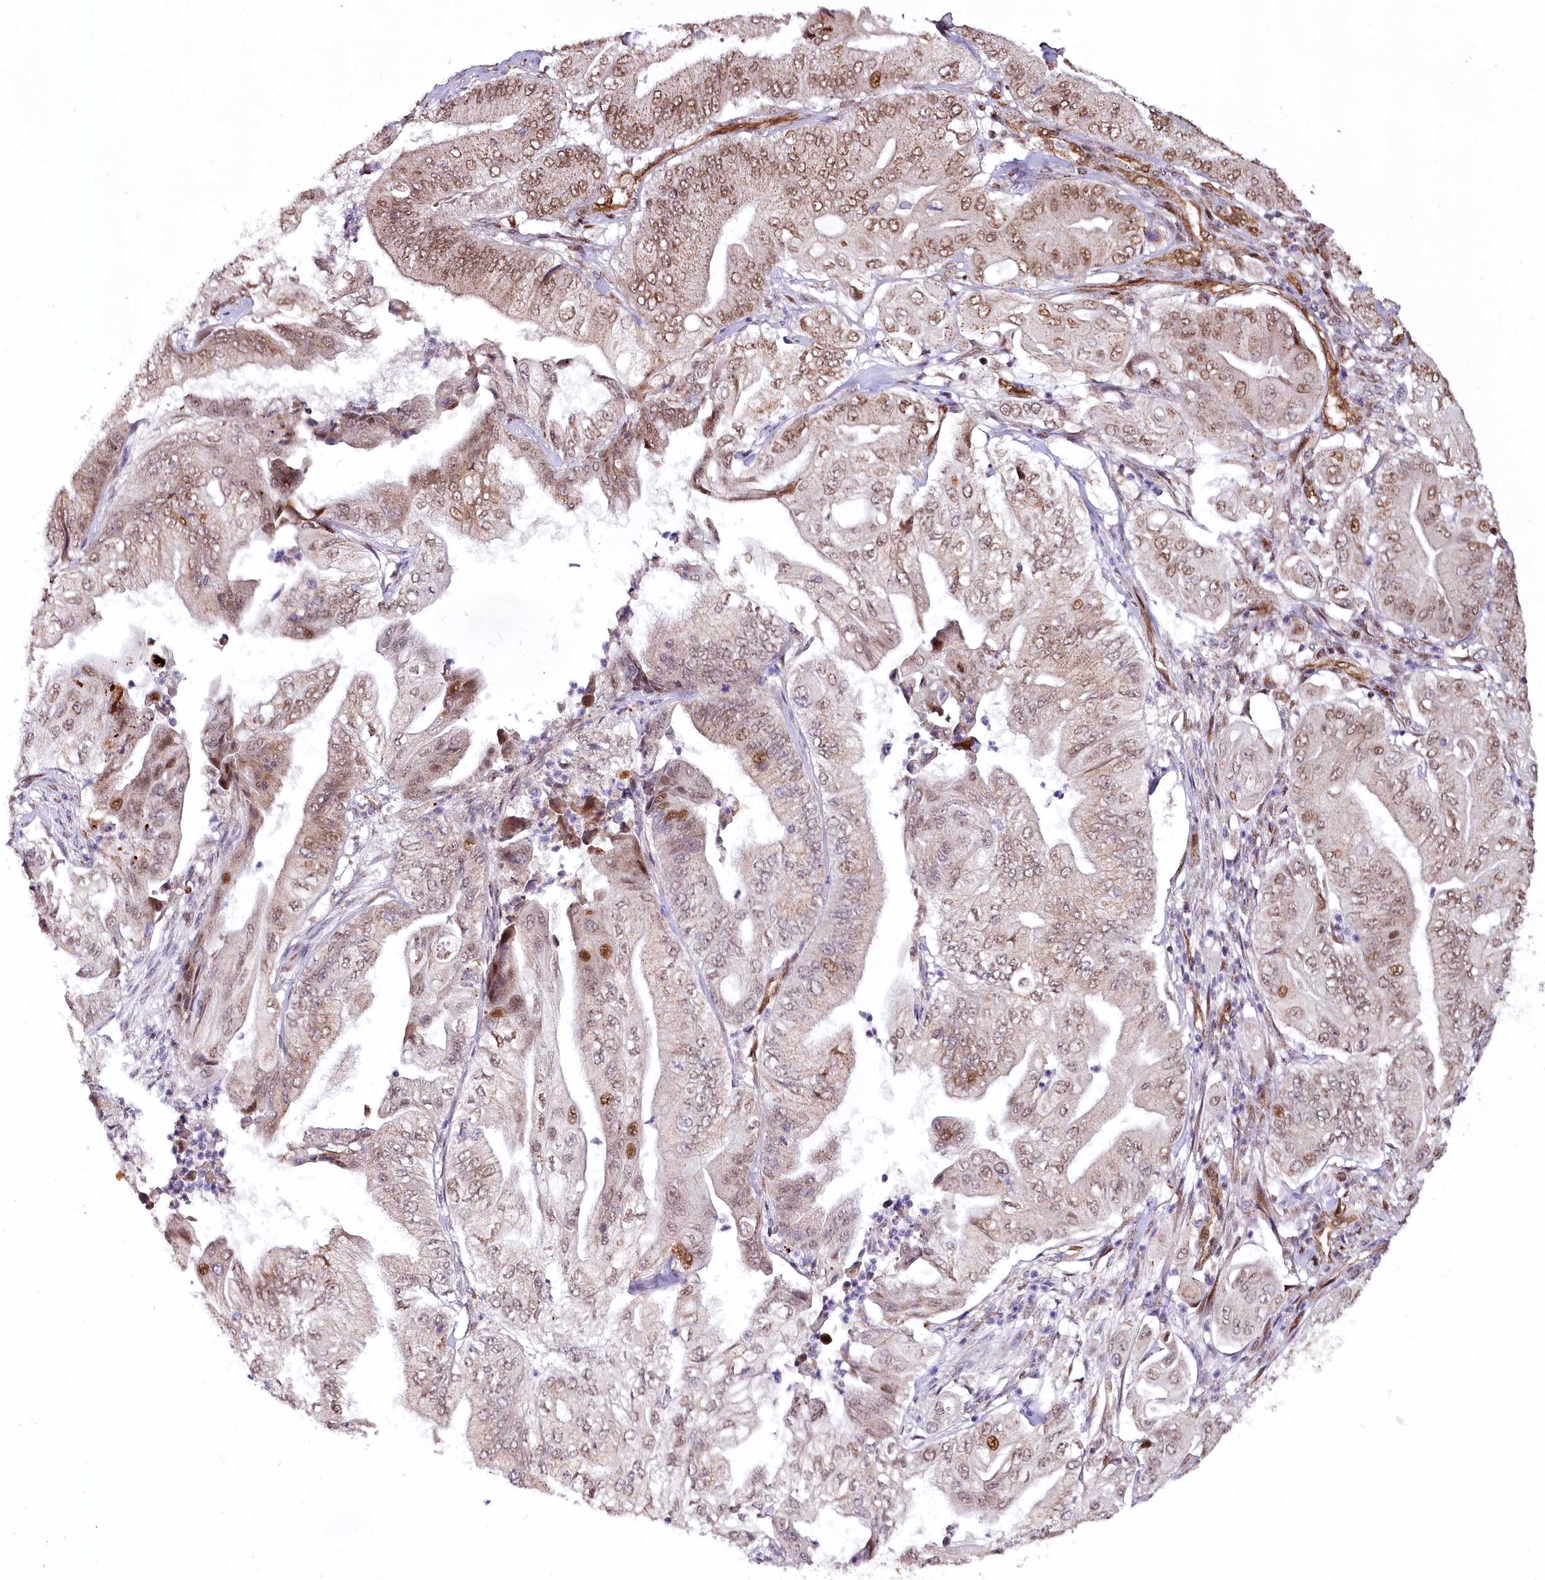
{"staining": {"intensity": "moderate", "quantity": ">75%", "location": "nuclear"}, "tissue": "pancreatic cancer", "cell_type": "Tumor cells", "image_type": "cancer", "snomed": [{"axis": "morphology", "description": "Adenocarcinoma, NOS"}, {"axis": "topography", "description": "Pancreas"}], "caption": "Brown immunohistochemical staining in human pancreatic cancer (adenocarcinoma) exhibits moderate nuclear staining in approximately >75% of tumor cells.", "gene": "COPG1", "patient": {"sex": "female", "age": 77}}